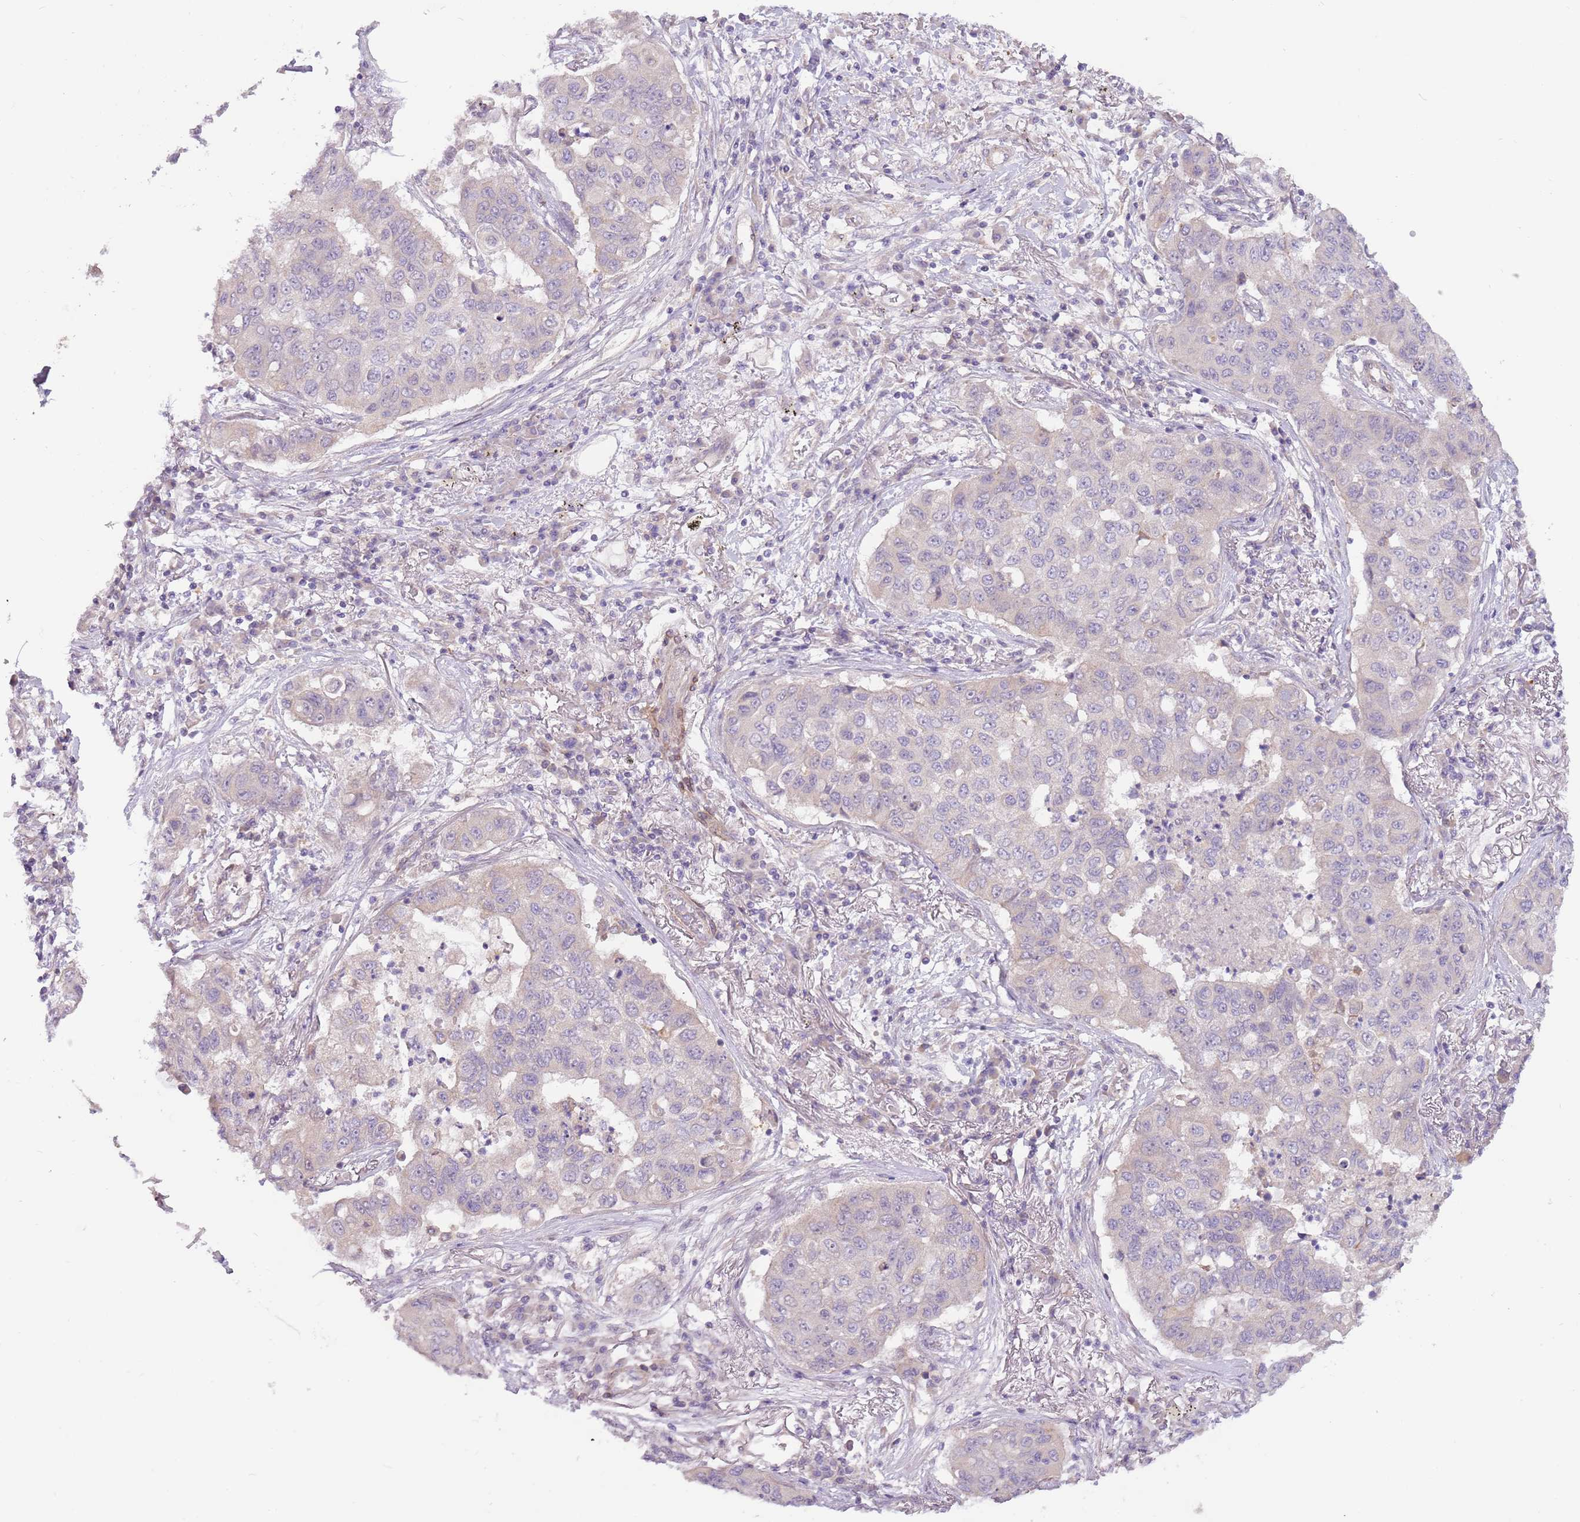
{"staining": {"intensity": "negative", "quantity": "none", "location": "none"}, "tissue": "lung cancer", "cell_type": "Tumor cells", "image_type": "cancer", "snomed": [{"axis": "morphology", "description": "Squamous cell carcinoma, NOS"}, {"axis": "topography", "description": "Lung"}], "caption": "IHC histopathology image of neoplastic tissue: lung cancer stained with DAB shows no significant protein staining in tumor cells.", "gene": "MRO", "patient": {"sex": "male", "age": 74}}